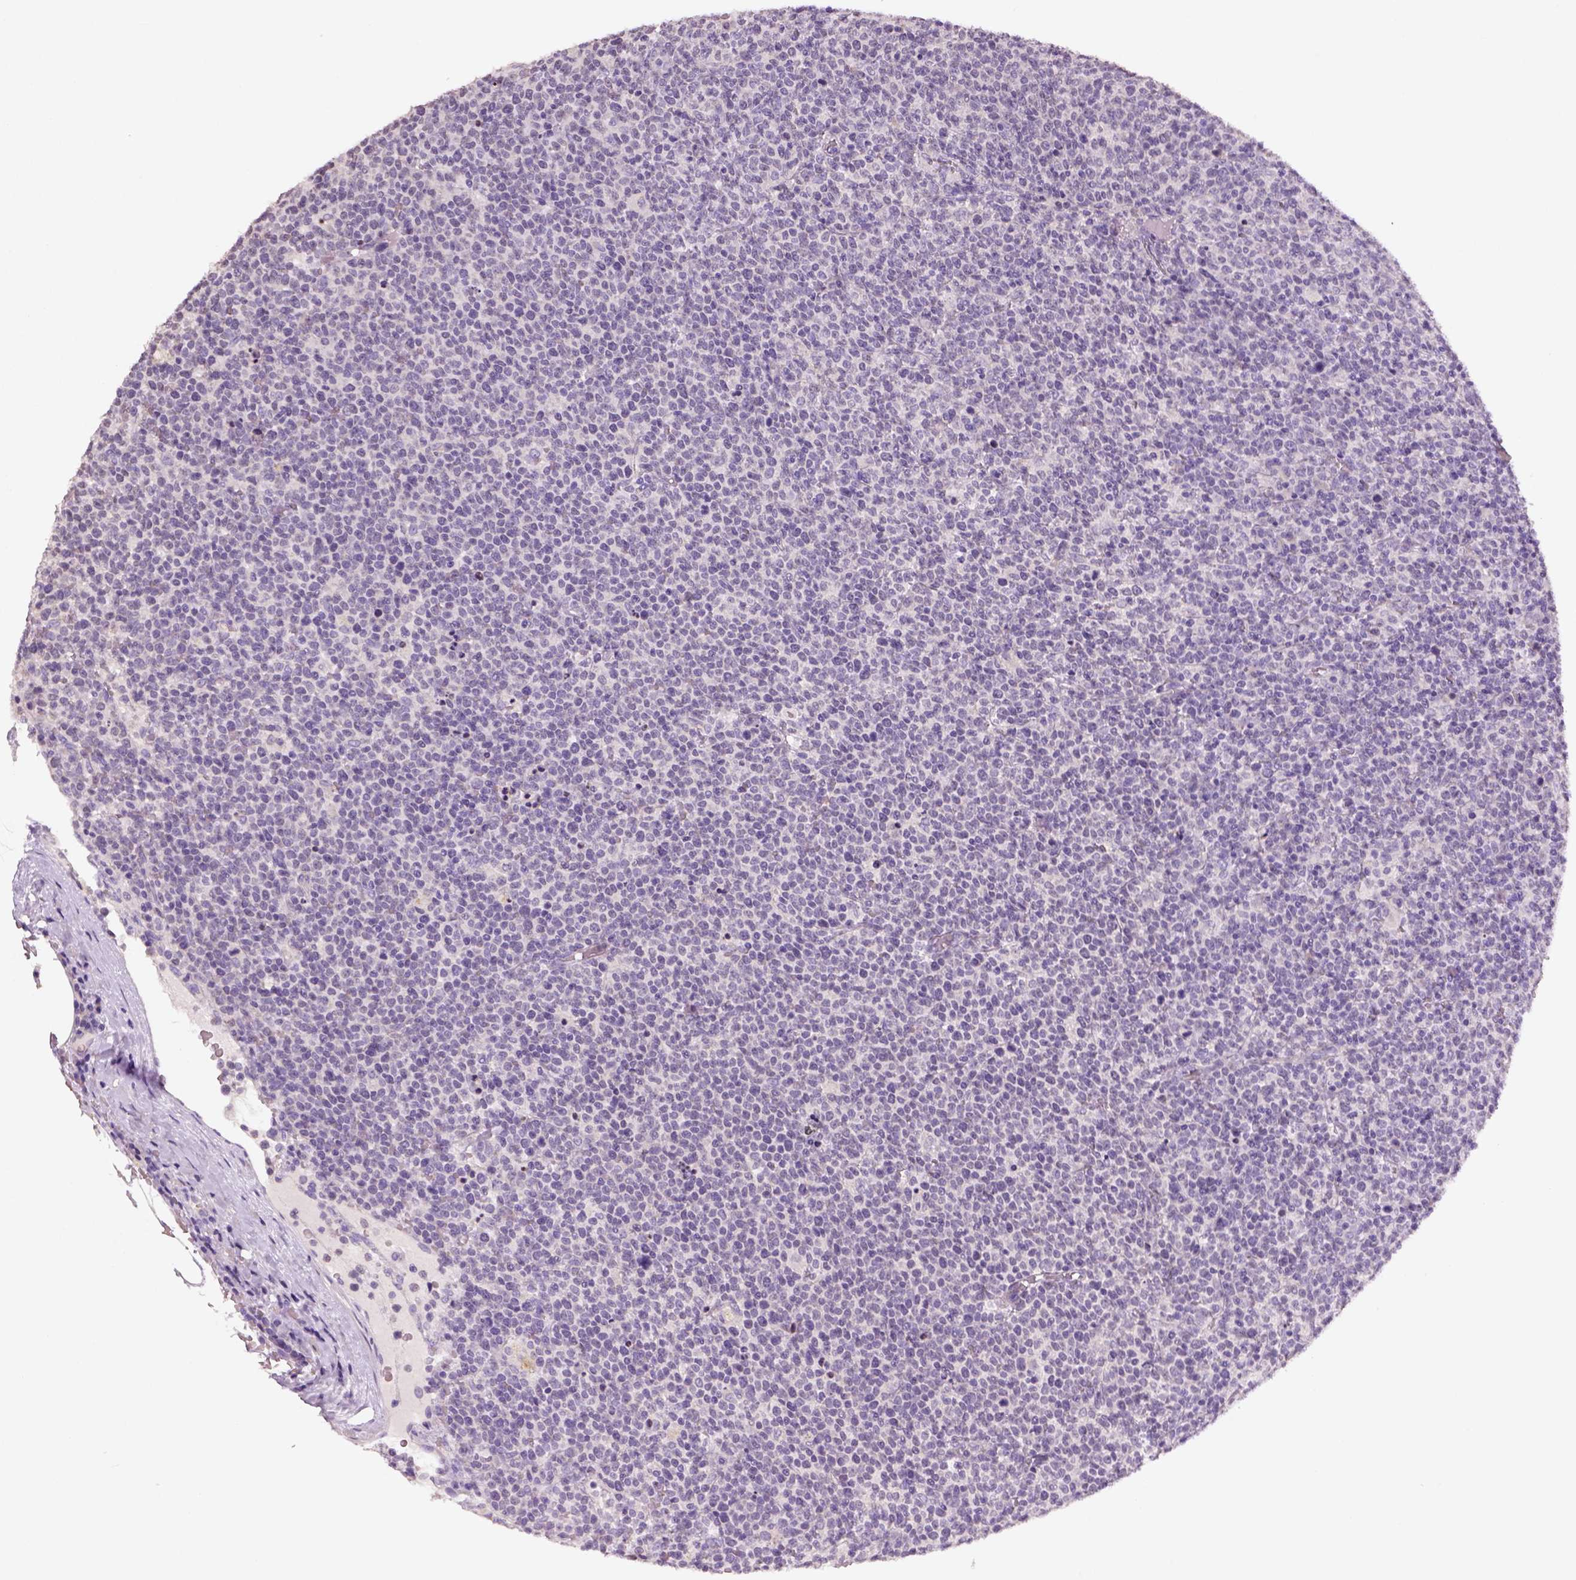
{"staining": {"intensity": "negative", "quantity": "none", "location": "none"}, "tissue": "lymphoma", "cell_type": "Tumor cells", "image_type": "cancer", "snomed": [{"axis": "morphology", "description": "Malignant lymphoma, non-Hodgkin's type, High grade"}, {"axis": "topography", "description": "Lymph node"}], "caption": "Immunohistochemistry histopathology image of neoplastic tissue: human malignant lymphoma, non-Hodgkin's type (high-grade) stained with DAB (3,3'-diaminobenzidine) demonstrates no significant protein expression in tumor cells. (Stains: DAB immunohistochemistry (IHC) with hematoxylin counter stain, Microscopy: brightfield microscopy at high magnification).", "gene": "NUDT6", "patient": {"sex": "male", "age": 61}}